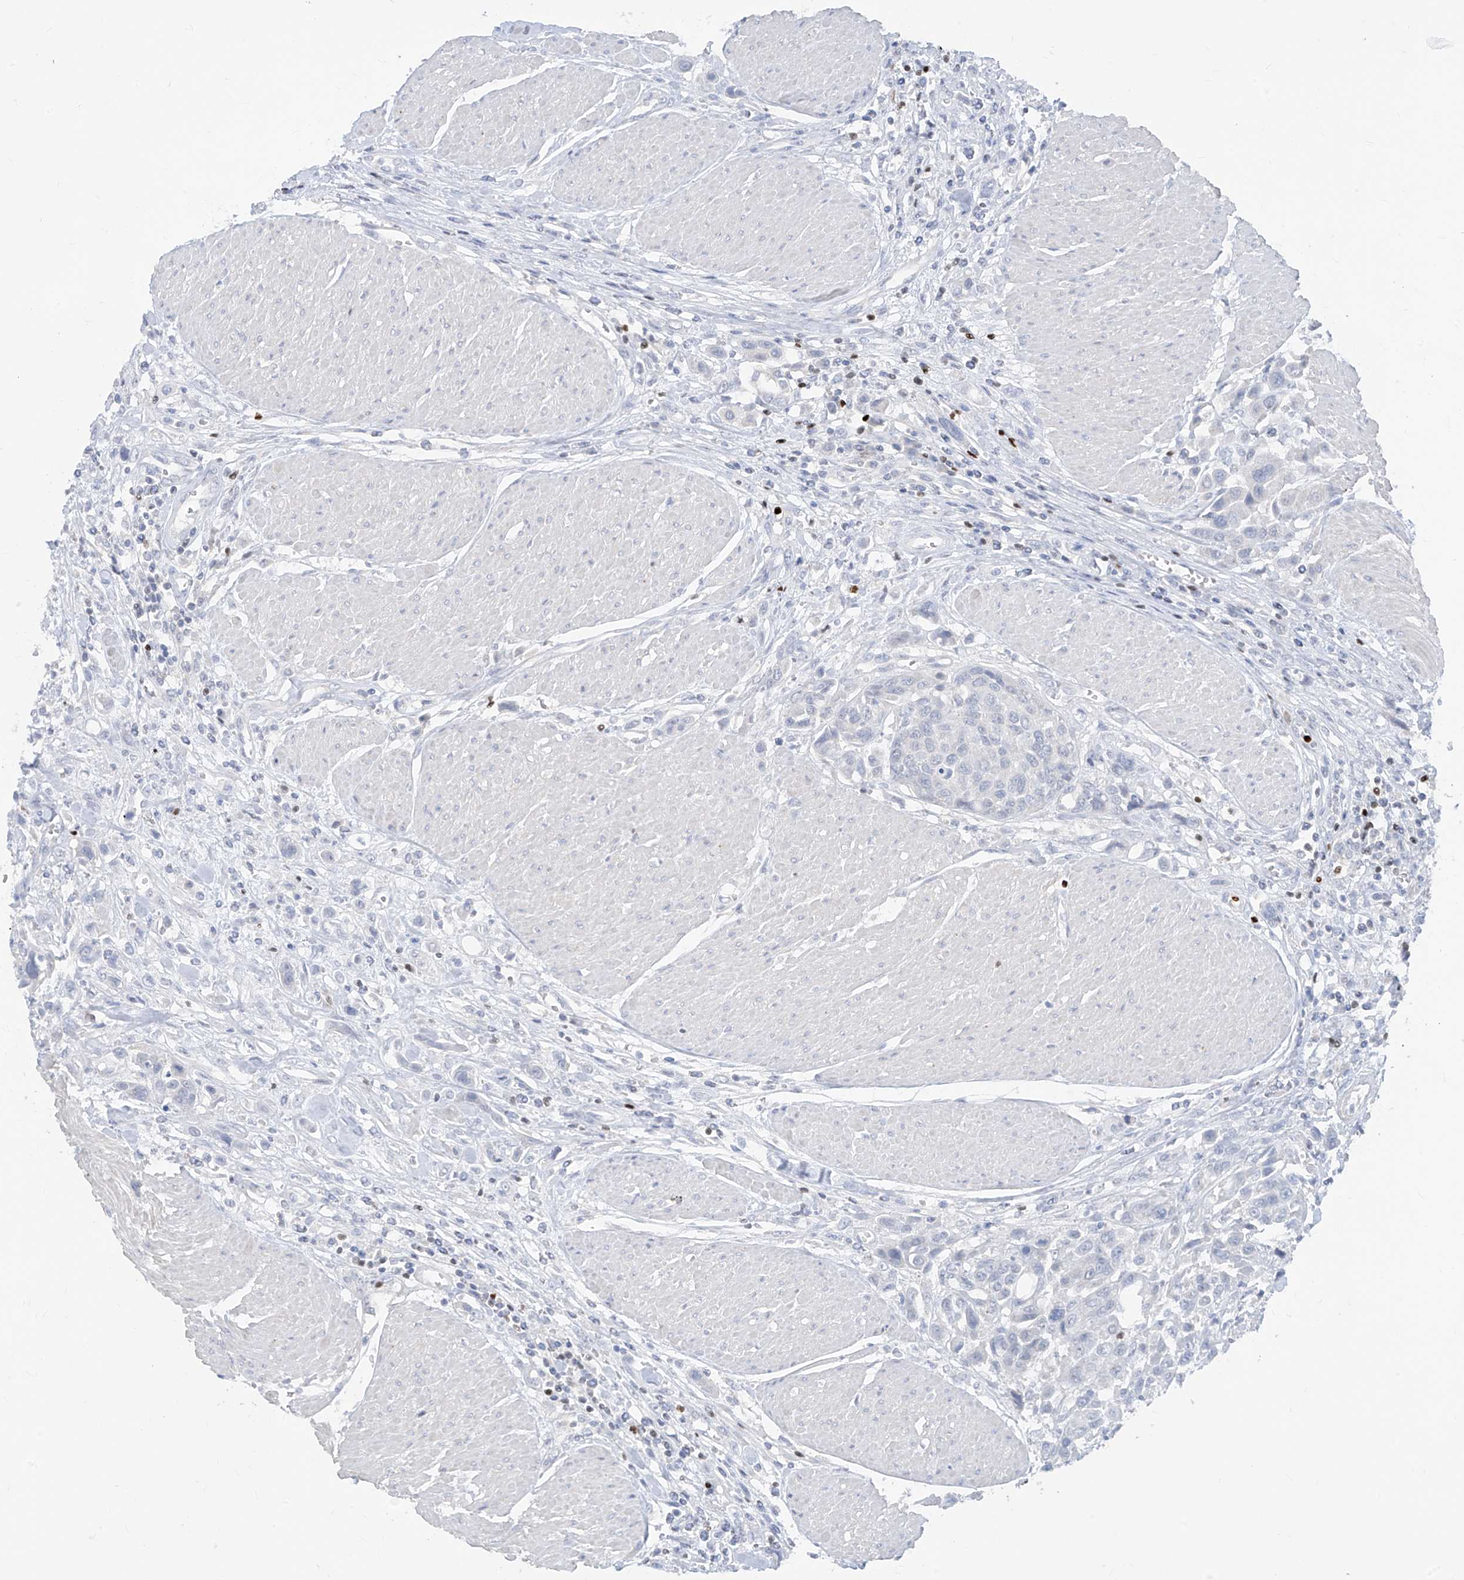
{"staining": {"intensity": "negative", "quantity": "none", "location": "none"}, "tissue": "urothelial cancer", "cell_type": "Tumor cells", "image_type": "cancer", "snomed": [{"axis": "morphology", "description": "Urothelial carcinoma, High grade"}, {"axis": "topography", "description": "Urinary bladder"}], "caption": "DAB (3,3'-diaminobenzidine) immunohistochemical staining of human urothelial cancer displays no significant staining in tumor cells. Nuclei are stained in blue.", "gene": "TBX21", "patient": {"sex": "male", "age": 50}}